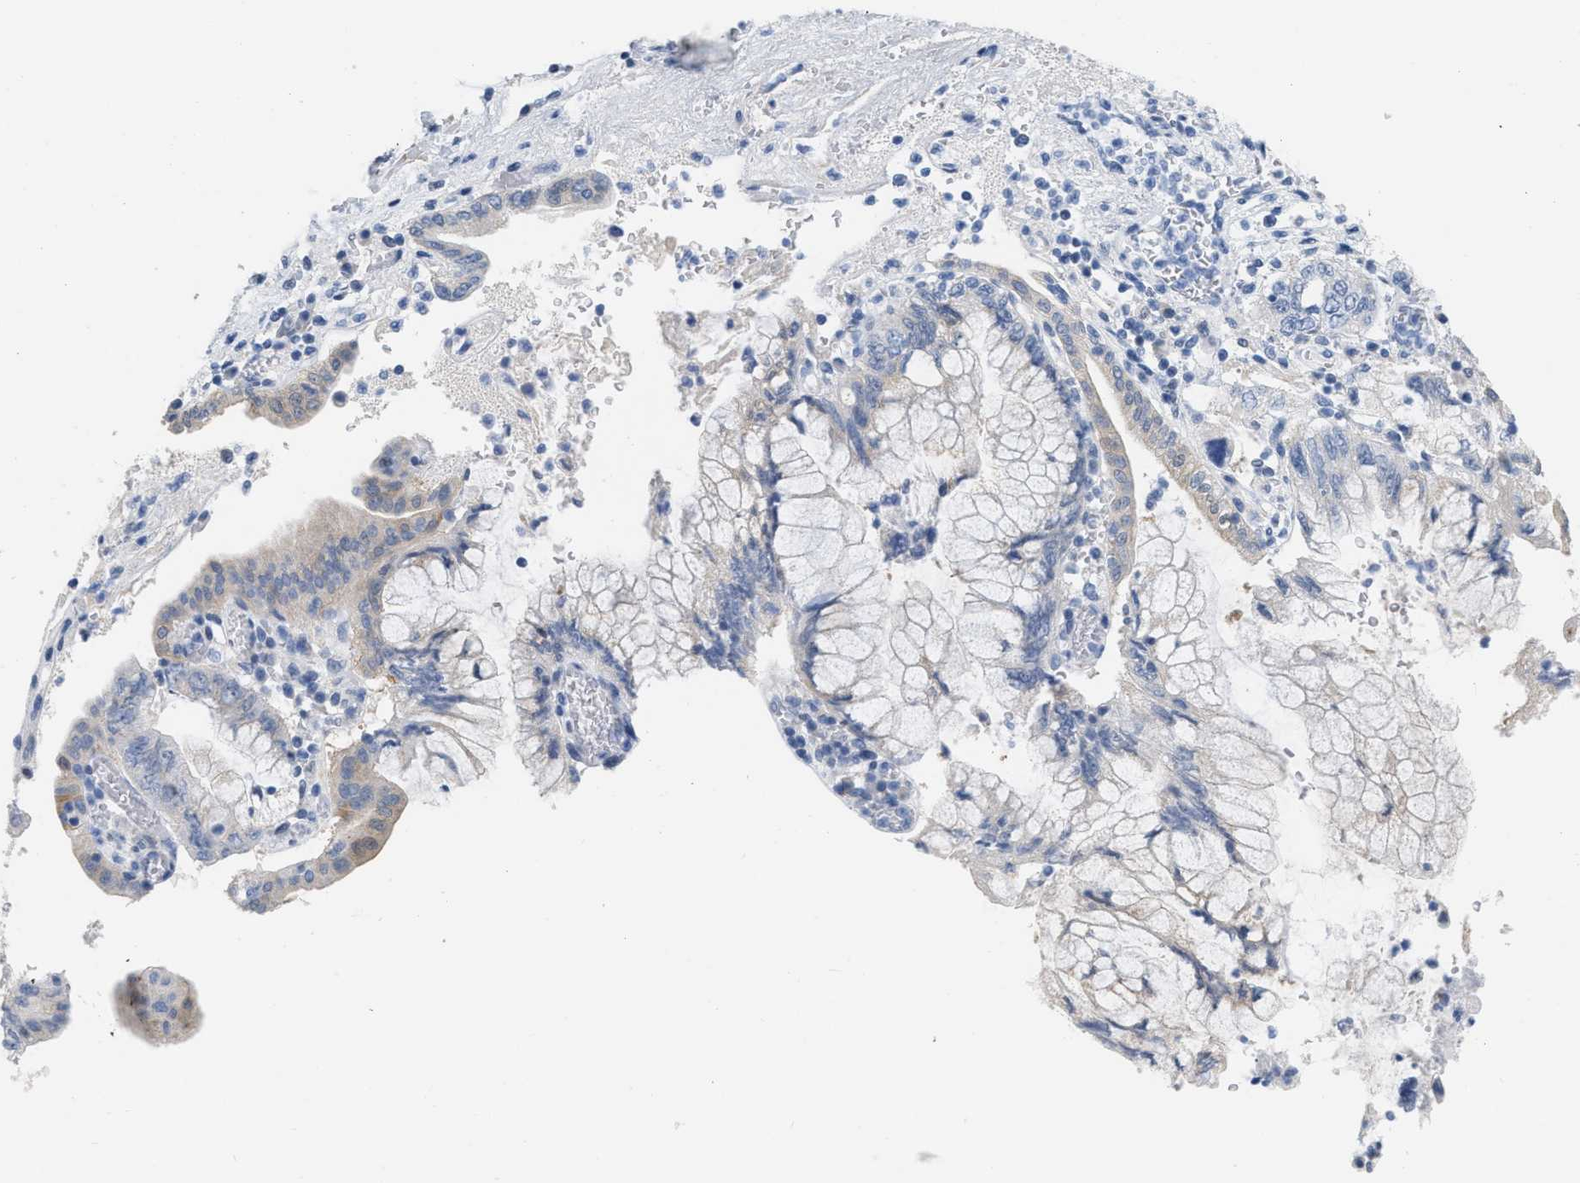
{"staining": {"intensity": "weak", "quantity": "25%-75%", "location": "cytoplasmic/membranous"}, "tissue": "pancreatic cancer", "cell_type": "Tumor cells", "image_type": "cancer", "snomed": [{"axis": "morphology", "description": "Adenocarcinoma, NOS"}, {"axis": "topography", "description": "Pancreas"}], "caption": "Pancreatic cancer stained with a protein marker reveals weak staining in tumor cells.", "gene": "CRYM", "patient": {"sex": "female", "age": 73}}